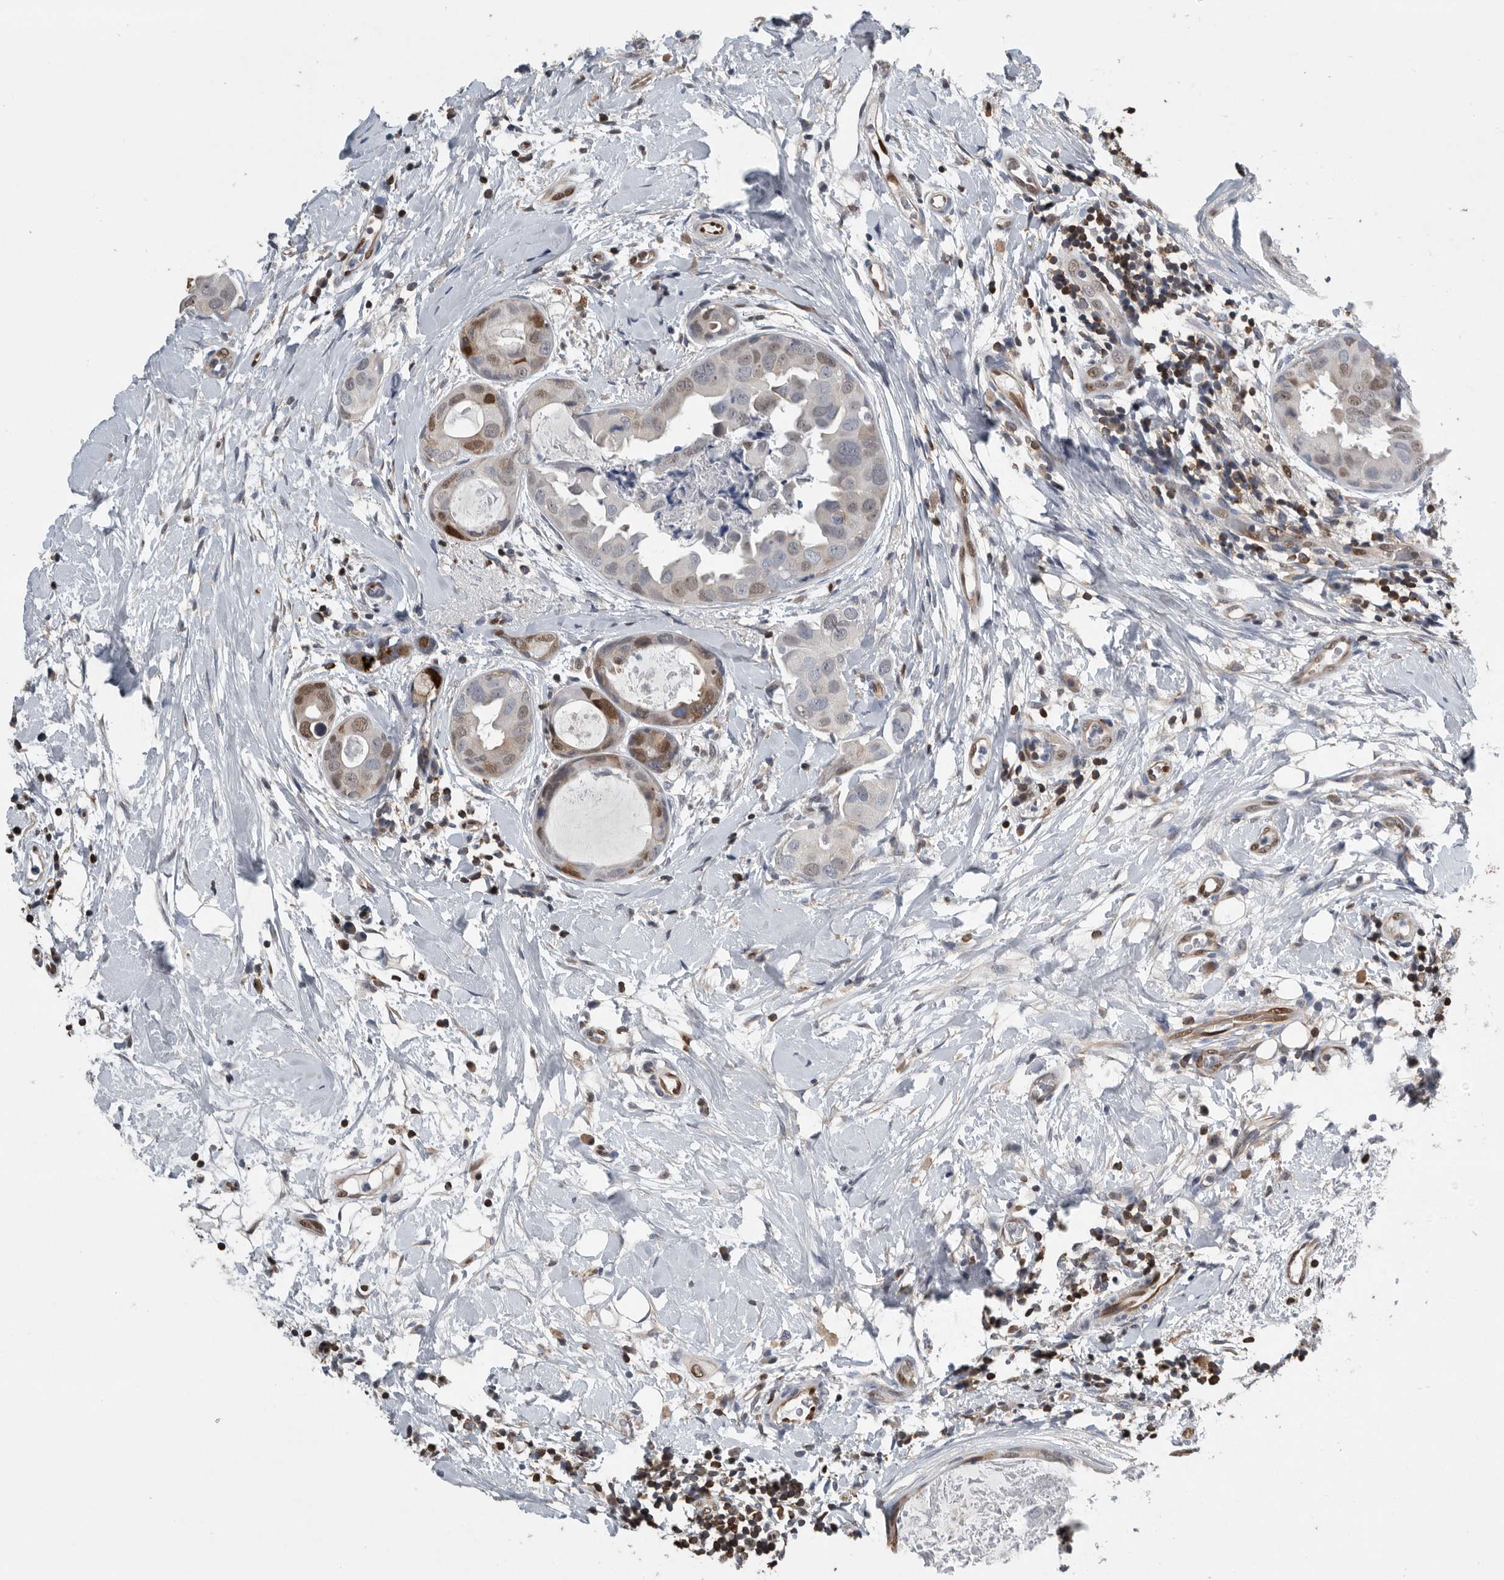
{"staining": {"intensity": "moderate", "quantity": "<25%", "location": "nuclear"}, "tissue": "breast cancer", "cell_type": "Tumor cells", "image_type": "cancer", "snomed": [{"axis": "morphology", "description": "Duct carcinoma"}, {"axis": "topography", "description": "Breast"}], "caption": "Breast infiltrating ductal carcinoma stained with DAB (3,3'-diaminobenzidine) immunohistochemistry displays low levels of moderate nuclear expression in approximately <25% of tumor cells.", "gene": "PDCD4", "patient": {"sex": "female", "age": 40}}